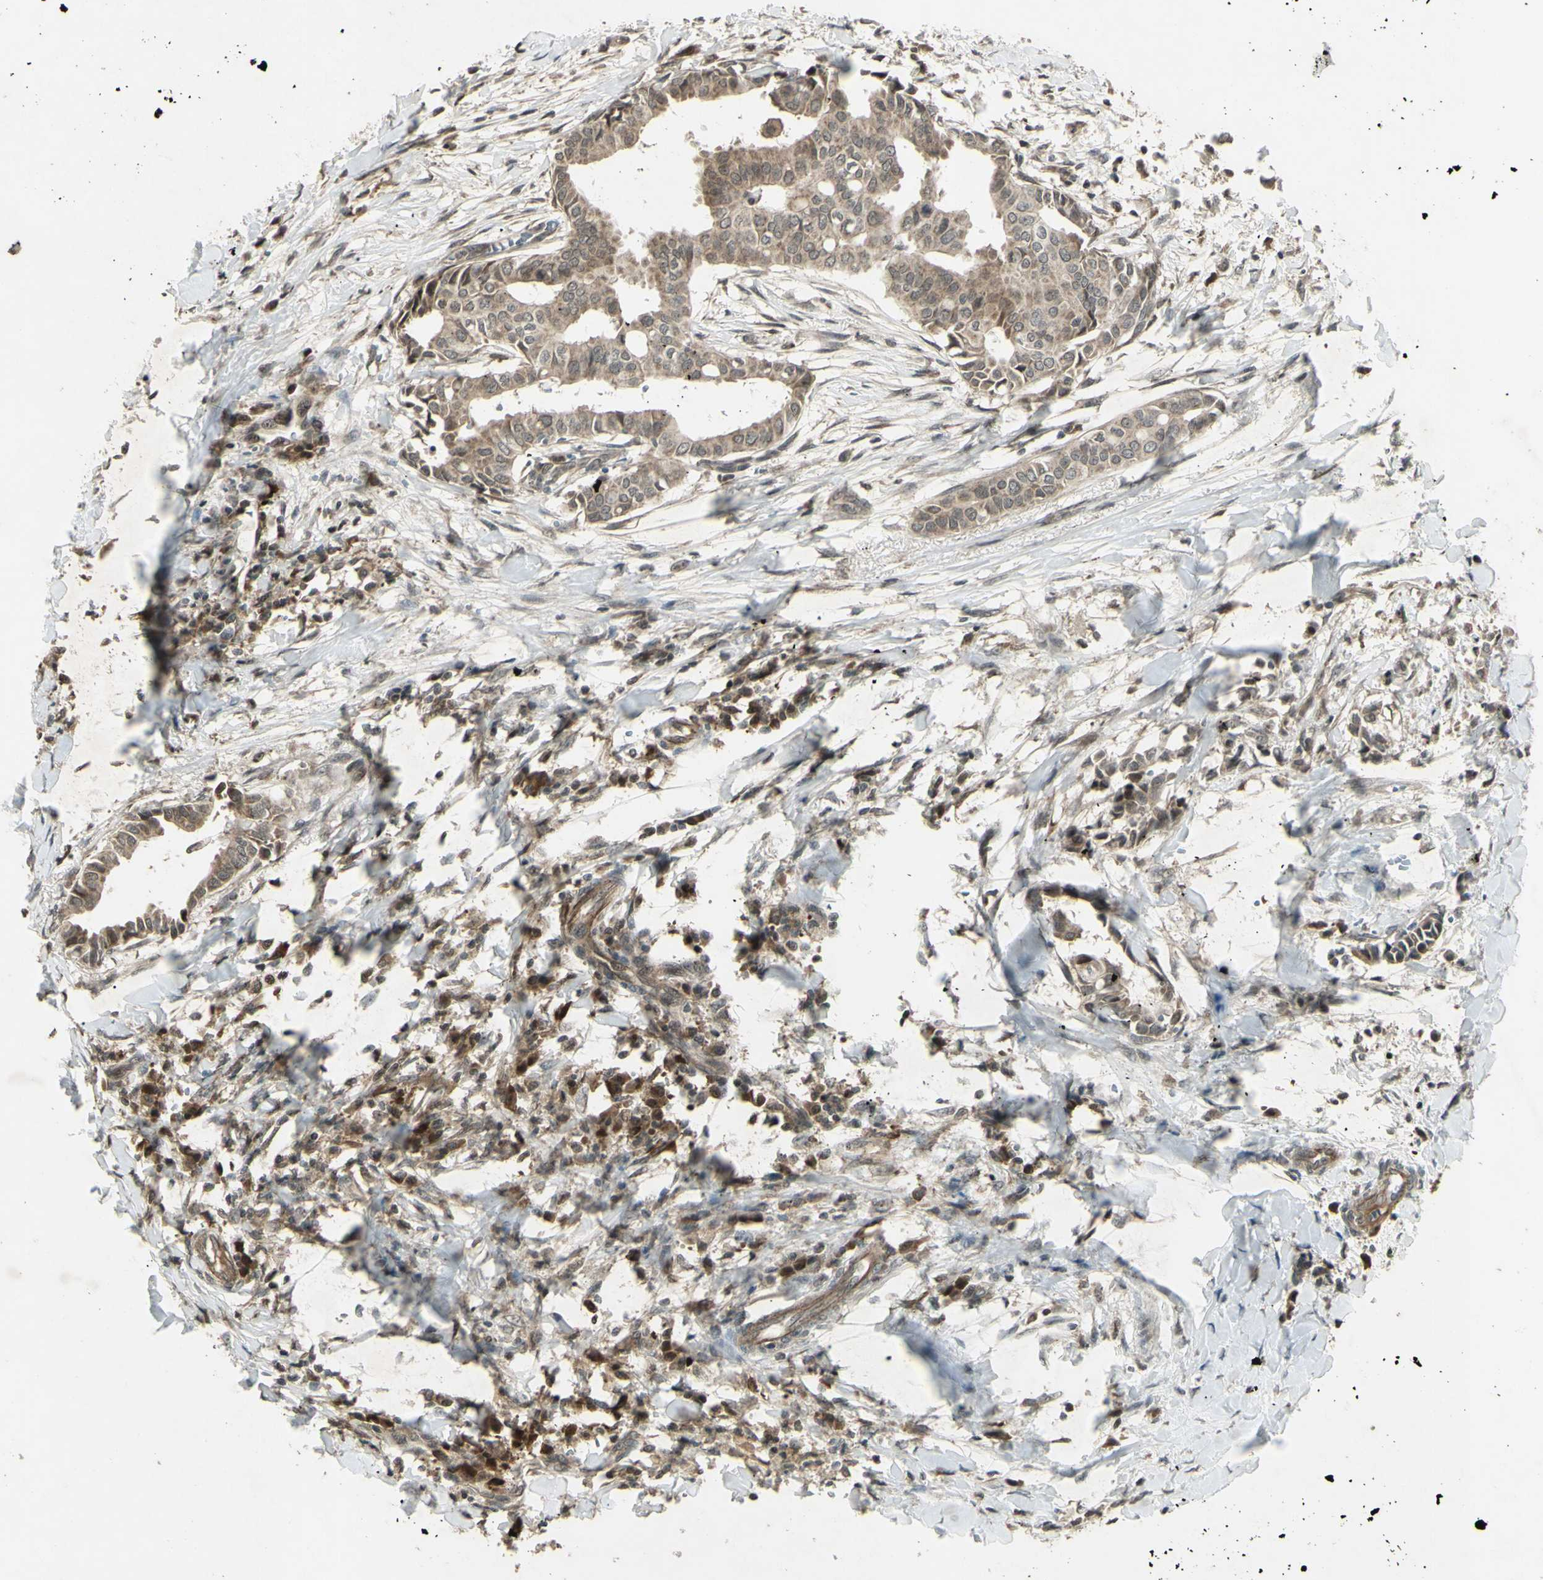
{"staining": {"intensity": "weak", "quantity": ">75%", "location": "cytoplasmic/membranous"}, "tissue": "head and neck cancer", "cell_type": "Tumor cells", "image_type": "cancer", "snomed": [{"axis": "morphology", "description": "Adenocarcinoma, NOS"}, {"axis": "topography", "description": "Salivary gland"}, {"axis": "topography", "description": "Head-Neck"}], "caption": "High-magnification brightfield microscopy of head and neck cancer (adenocarcinoma) stained with DAB (3,3'-diaminobenzidine) (brown) and counterstained with hematoxylin (blue). tumor cells exhibit weak cytoplasmic/membranous expression is identified in about>75% of cells.", "gene": "BLNK", "patient": {"sex": "female", "age": 59}}